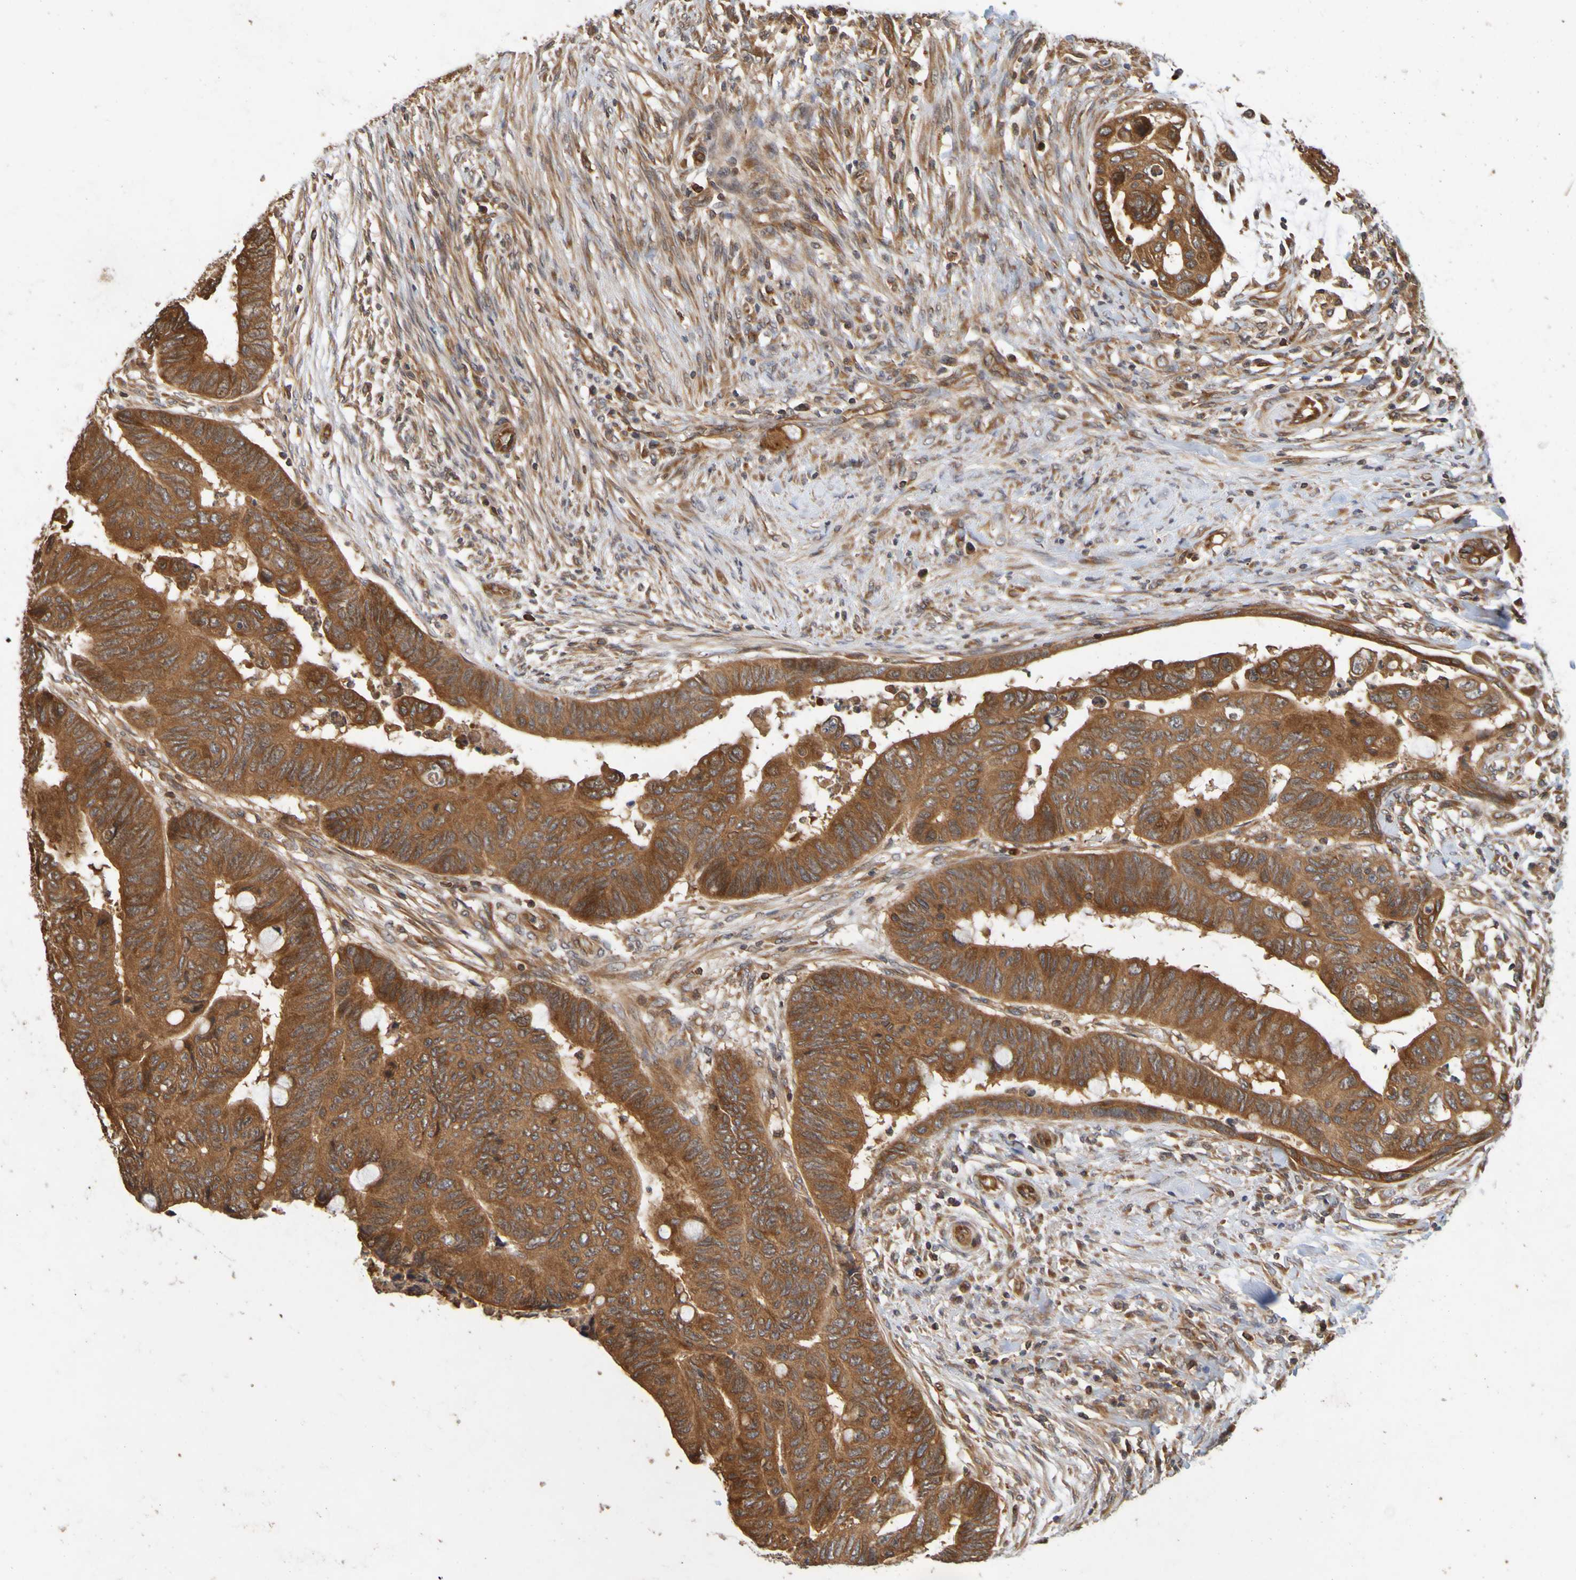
{"staining": {"intensity": "strong", "quantity": ">75%", "location": "cytoplasmic/membranous"}, "tissue": "colorectal cancer", "cell_type": "Tumor cells", "image_type": "cancer", "snomed": [{"axis": "morphology", "description": "Normal tissue, NOS"}, {"axis": "morphology", "description": "Adenocarcinoma, NOS"}, {"axis": "topography", "description": "Rectum"}, {"axis": "topography", "description": "Peripheral nerve tissue"}], "caption": "Adenocarcinoma (colorectal) stained with a protein marker reveals strong staining in tumor cells.", "gene": "OCRL", "patient": {"sex": "male", "age": 92}}